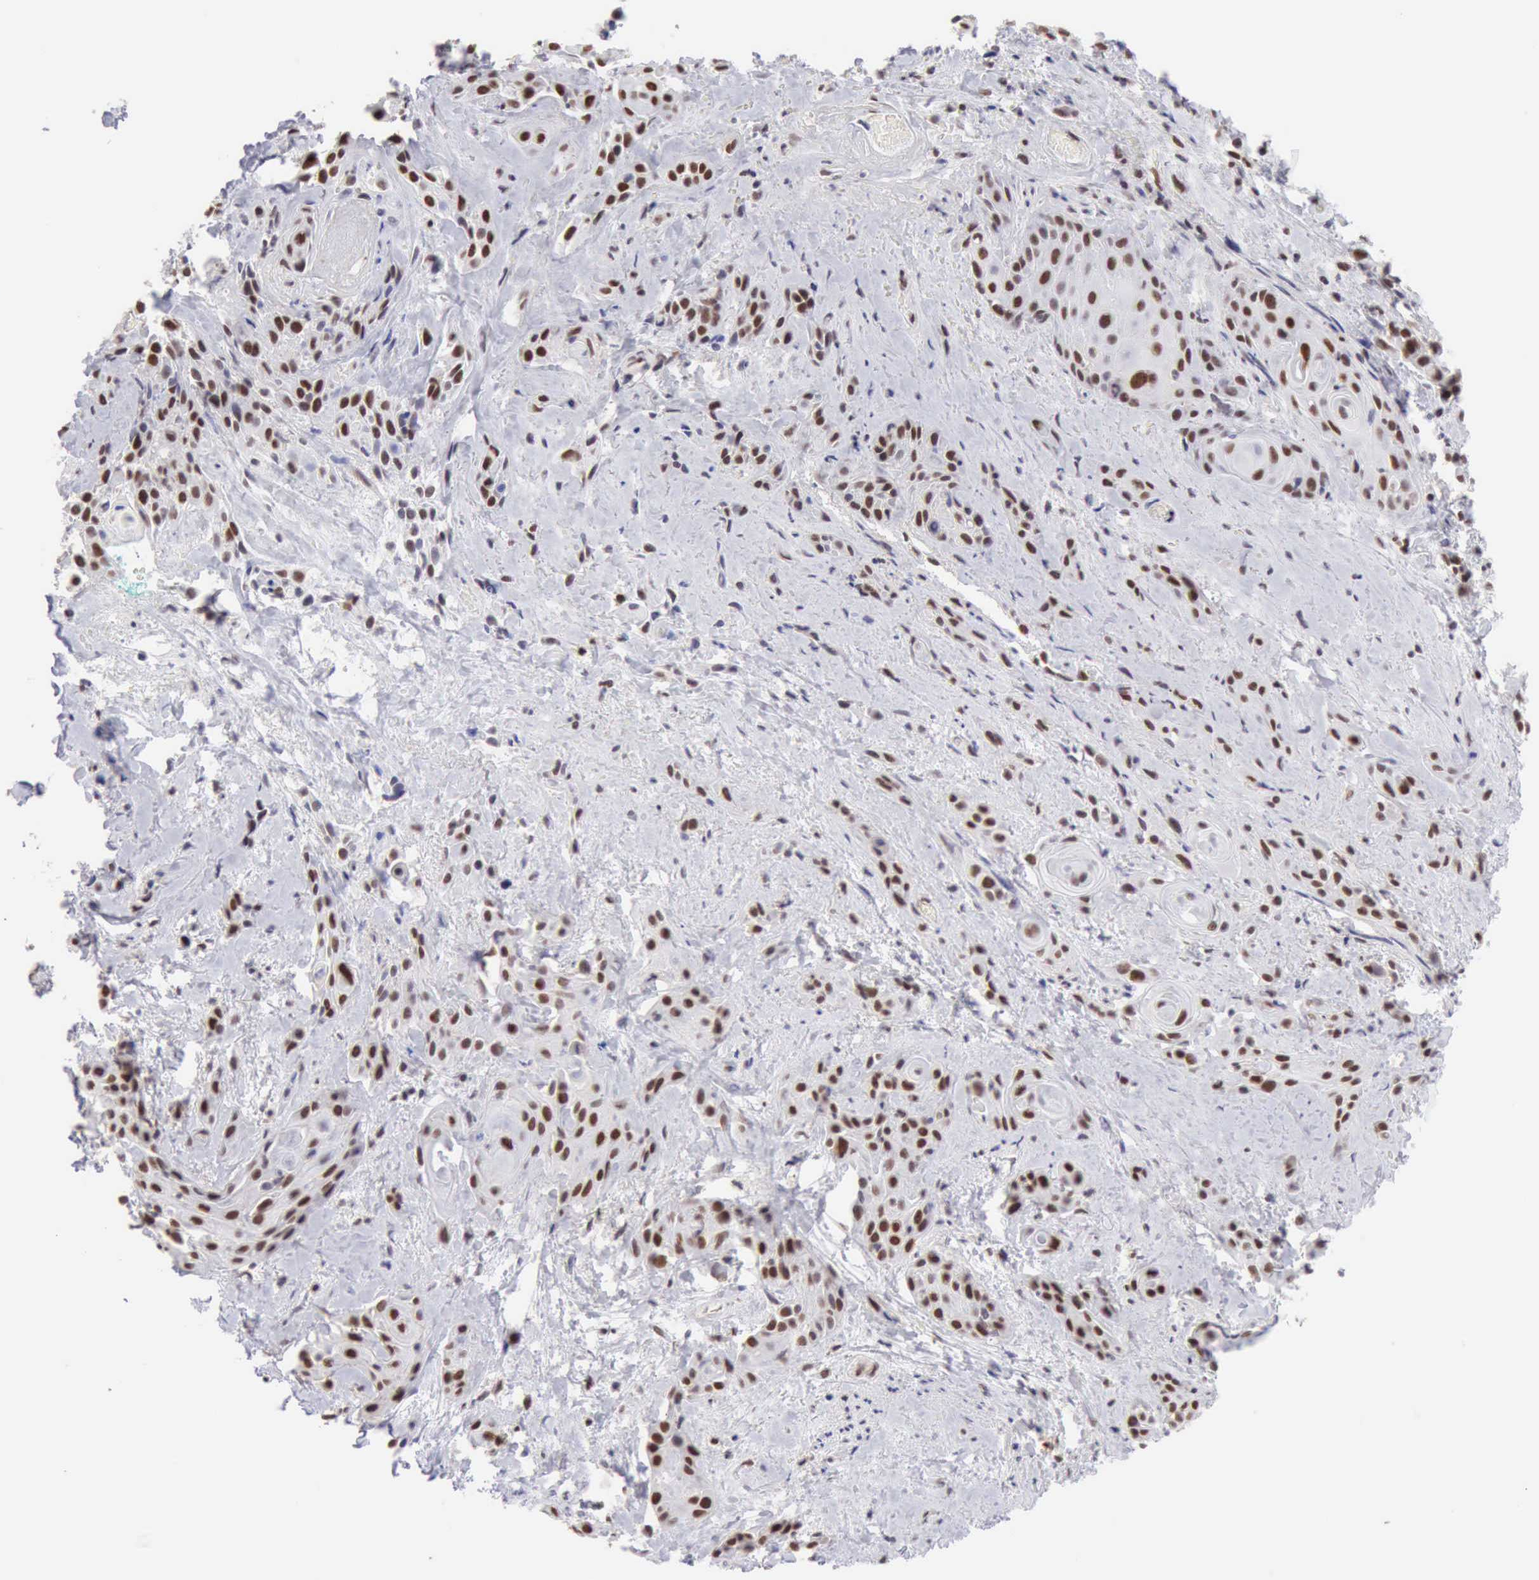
{"staining": {"intensity": "strong", "quantity": "25%-75%", "location": "nuclear"}, "tissue": "skin cancer", "cell_type": "Tumor cells", "image_type": "cancer", "snomed": [{"axis": "morphology", "description": "Squamous cell carcinoma, NOS"}, {"axis": "topography", "description": "Skin"}, {"axis": "topography", "description": "Anal"}], "caption": "This micrograph exhibits immunohistochemistry (IHC) staining of human skin cancer (squamous cell carcinoma), with high strong nuclear staining in about 25%-75% of tumor cells.", "gene": "ERCC4", "patient": {"sex": "male", "age": 64}}